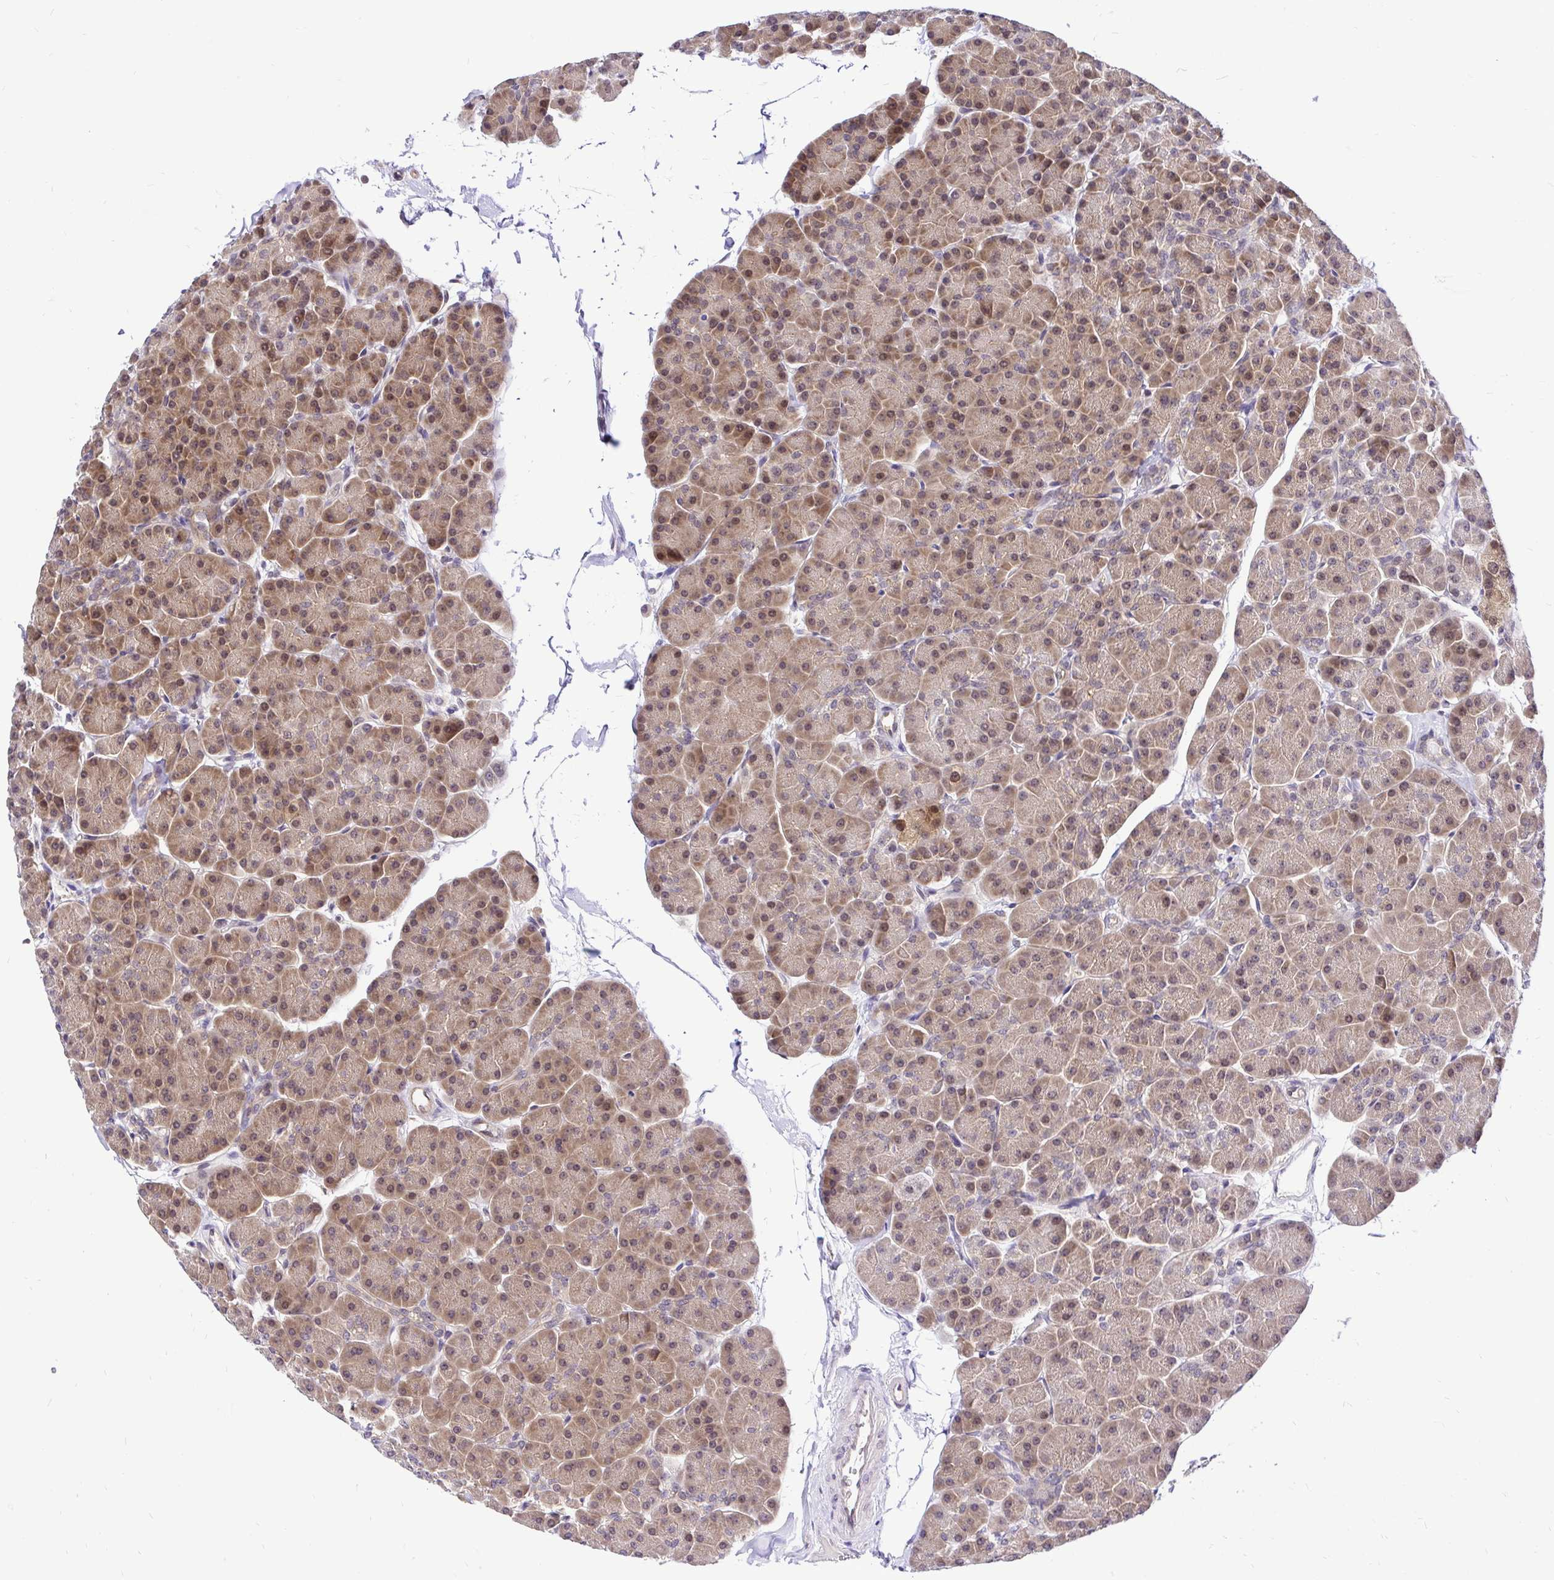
{"staining": {"intensity": "moderate", "quantity": "25%-75%", "location": "cytoplasmic/membranous,nuclear"}, "tissue": "pancreas", "cell_type": "Exocrine glandular cells", "image_type": "normal", "snomed": [{"axis": "morphology", "description": "Normal tissue, NOS"}, {"axis": "topography", "description": "Pancreas"}, {"axis": "topography", "description": "Peripheral nerve tissue"}], "caption": "A micrograph of pancreas stained for a protein demonstrates moderate cytoplasmic/membranous,nuclear brown staining in exocrine glandular cells.", "gene": "UBE2M", "patient": {"sex": "male", "age": 54}}